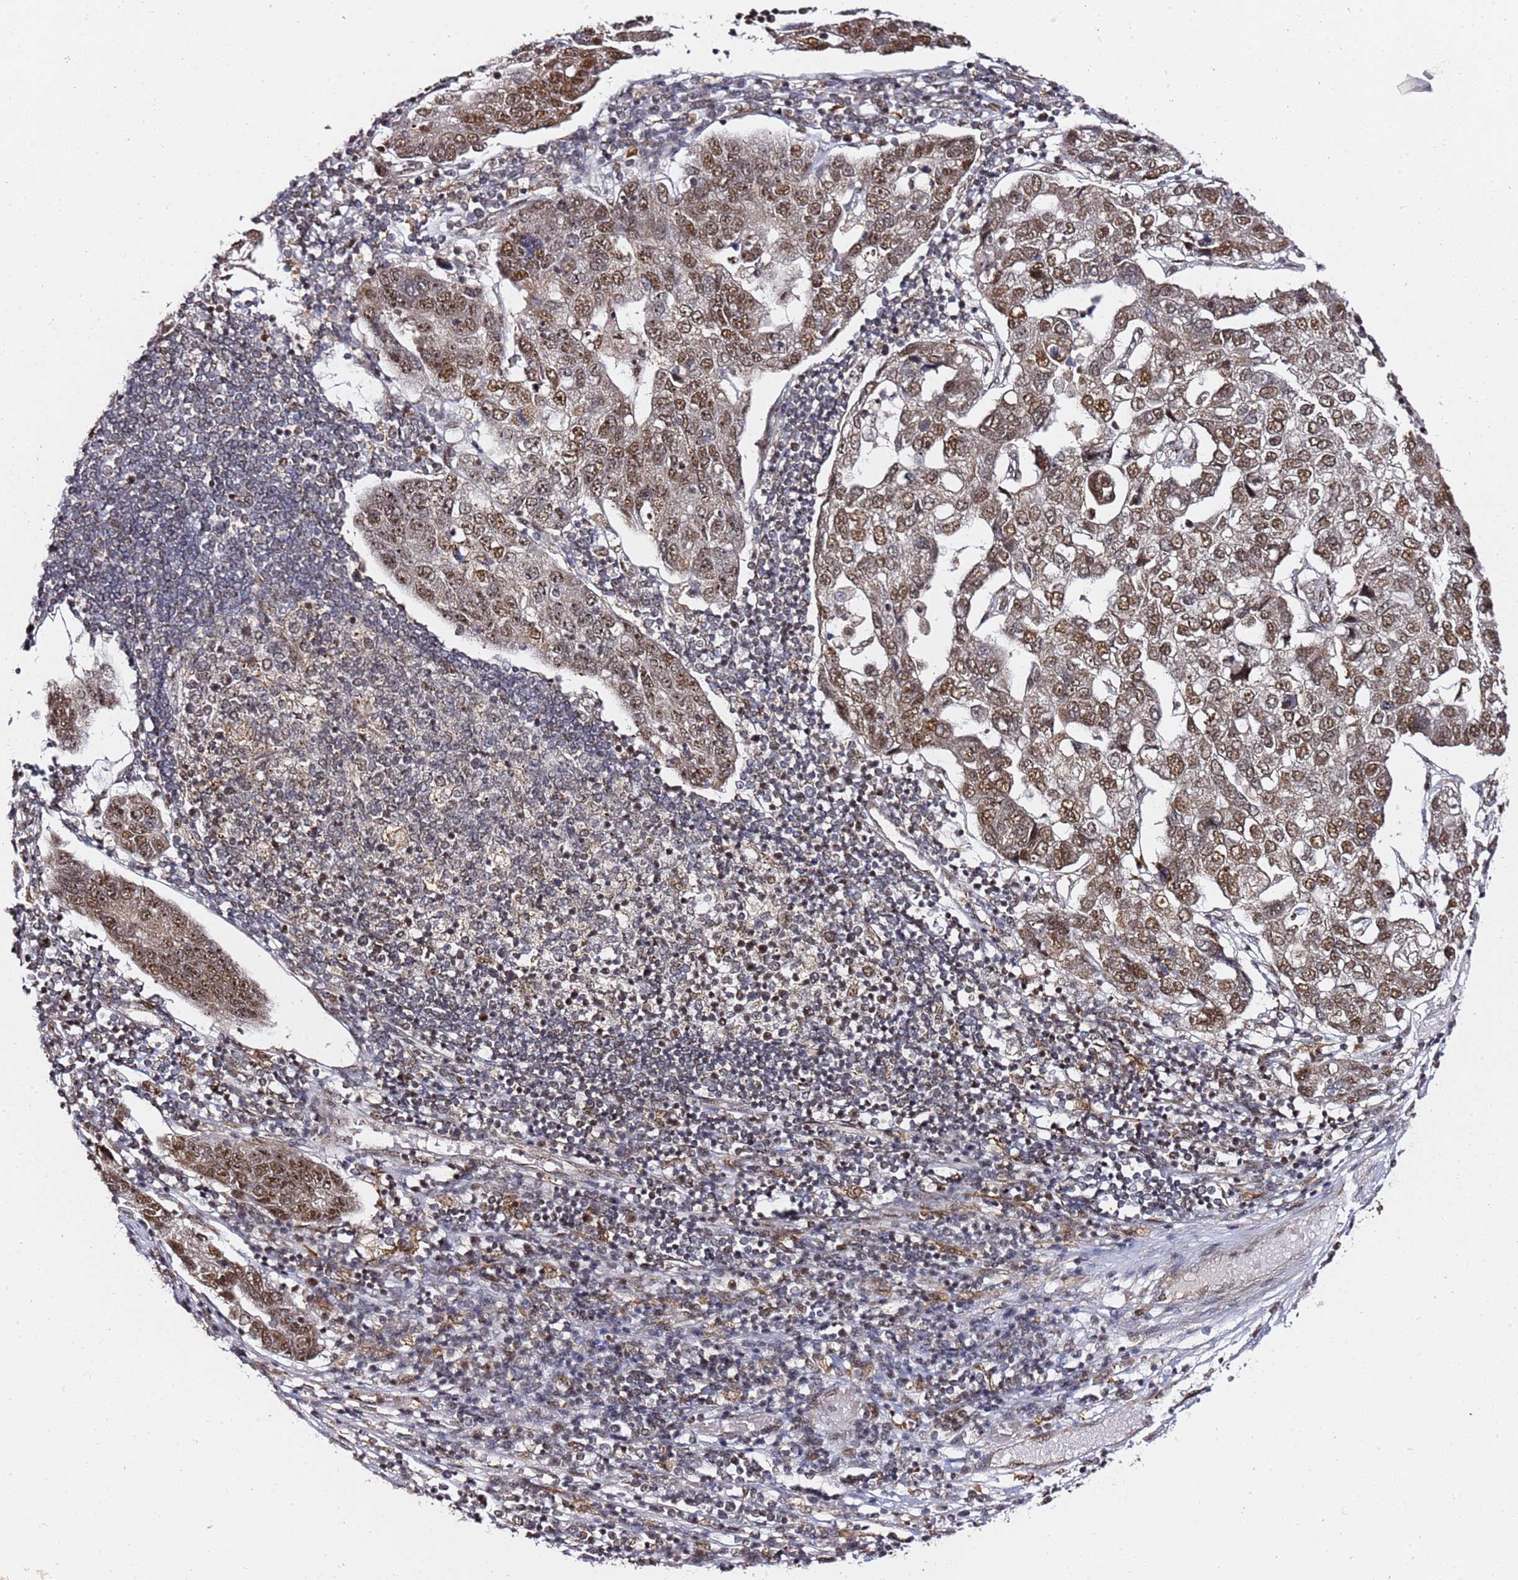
{"staining": {"intensity": "moderate", "quantity": ">75%", "location": "nuclear"}, "tissue": "pancreatic cancer", "cell_type": "Tumor cells", "image_type": "cancer", "snomed": [{"axis": "morphology", "description": "Adenocarcinoma, NOS"}, {"axis": "topography", "description": "Pancreas"}], "caption": "Human pancreatic cancer stained with a brown dye shows moderate nuclear positive positivity in approximately >75% of tumor cells.", "gene": "TP53AIP1", "patient": {"sex": "female", "age": 61}}